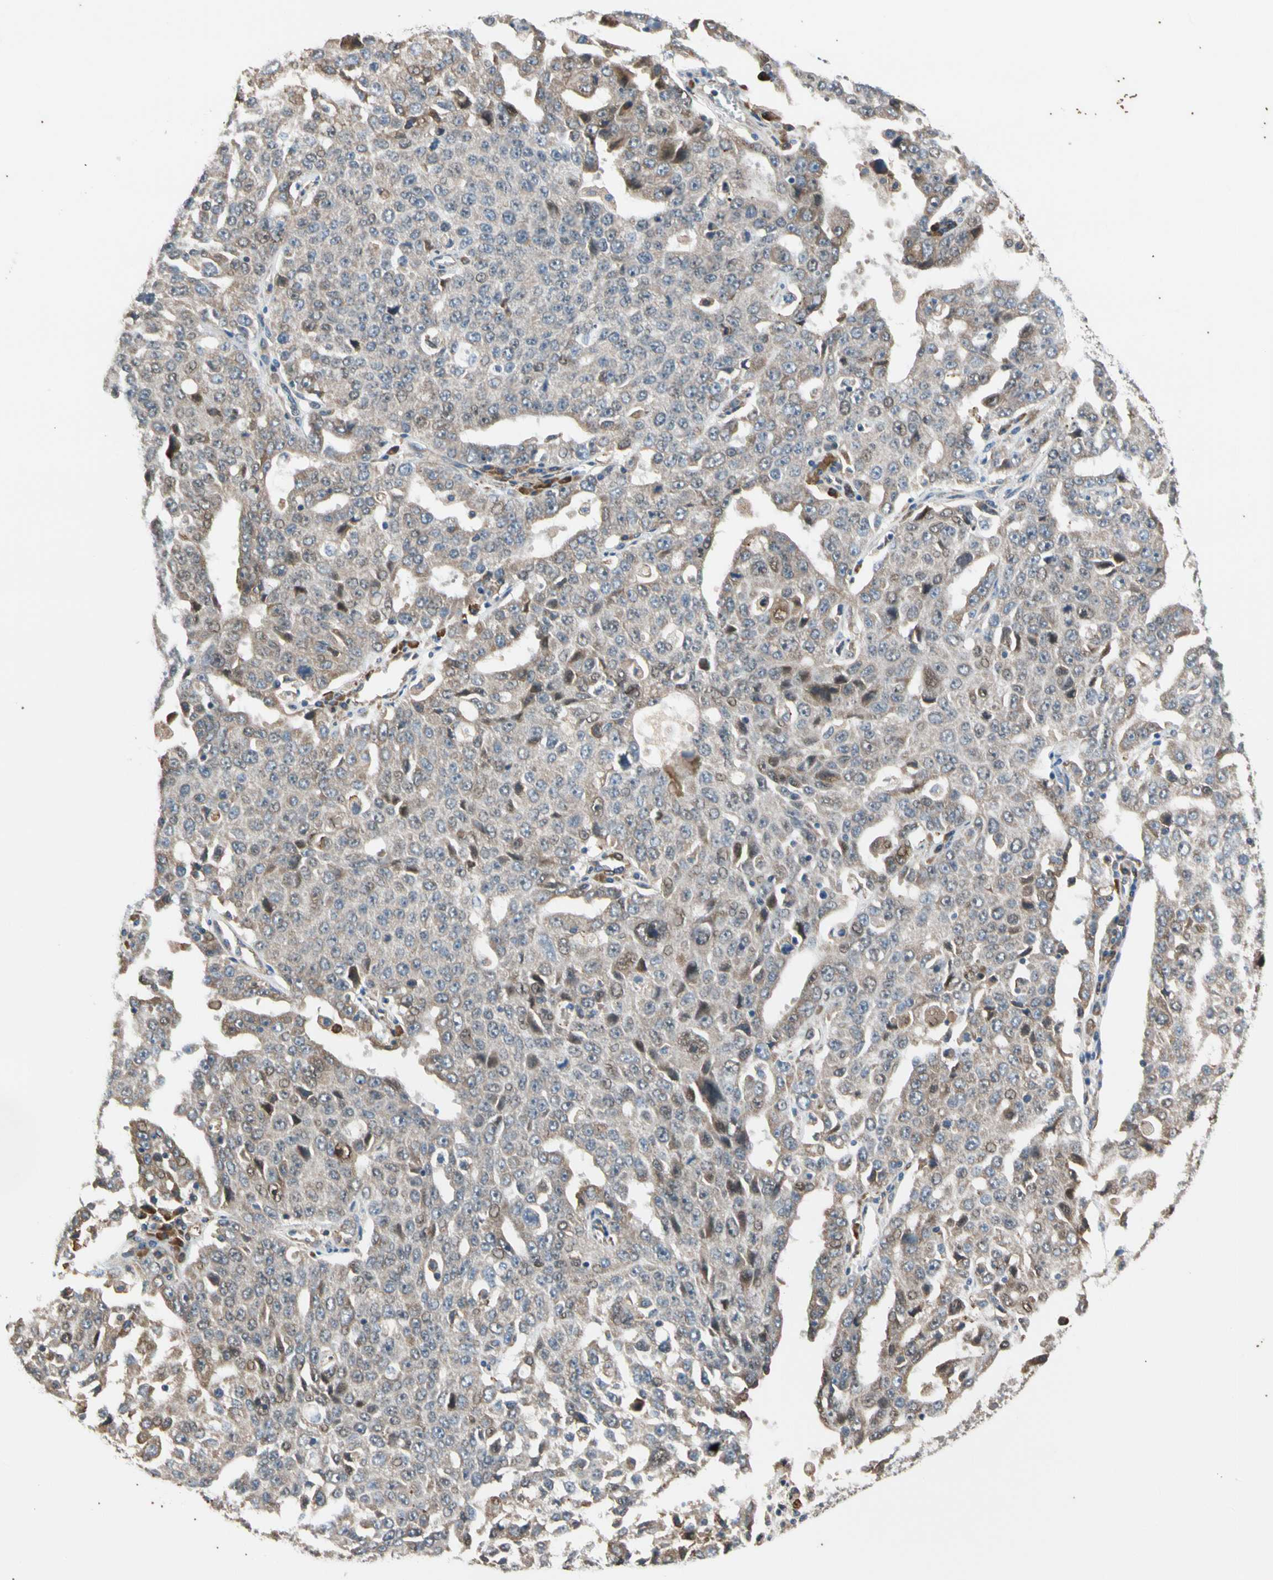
{"staining": {"intensity": "weak", "quantity": ">75%", "location": "cytoplasmic/membranous"}, "tissue": "ovarian cancer", "cell_type": "Tumor cells", "image_type": "cancer", "snomed": [{"axis": "morphology", "description": "Carcinoma, endometroid"}, {"axis": "topography", "description": "Ovary"}], "caption": "Tumor cells reveal weak cytoplasmic/membranous staining in approximately >75% of cells in ovarian cancer.", "gene": "LIMK2", "patient": {"sex": "female", "age": 62}}